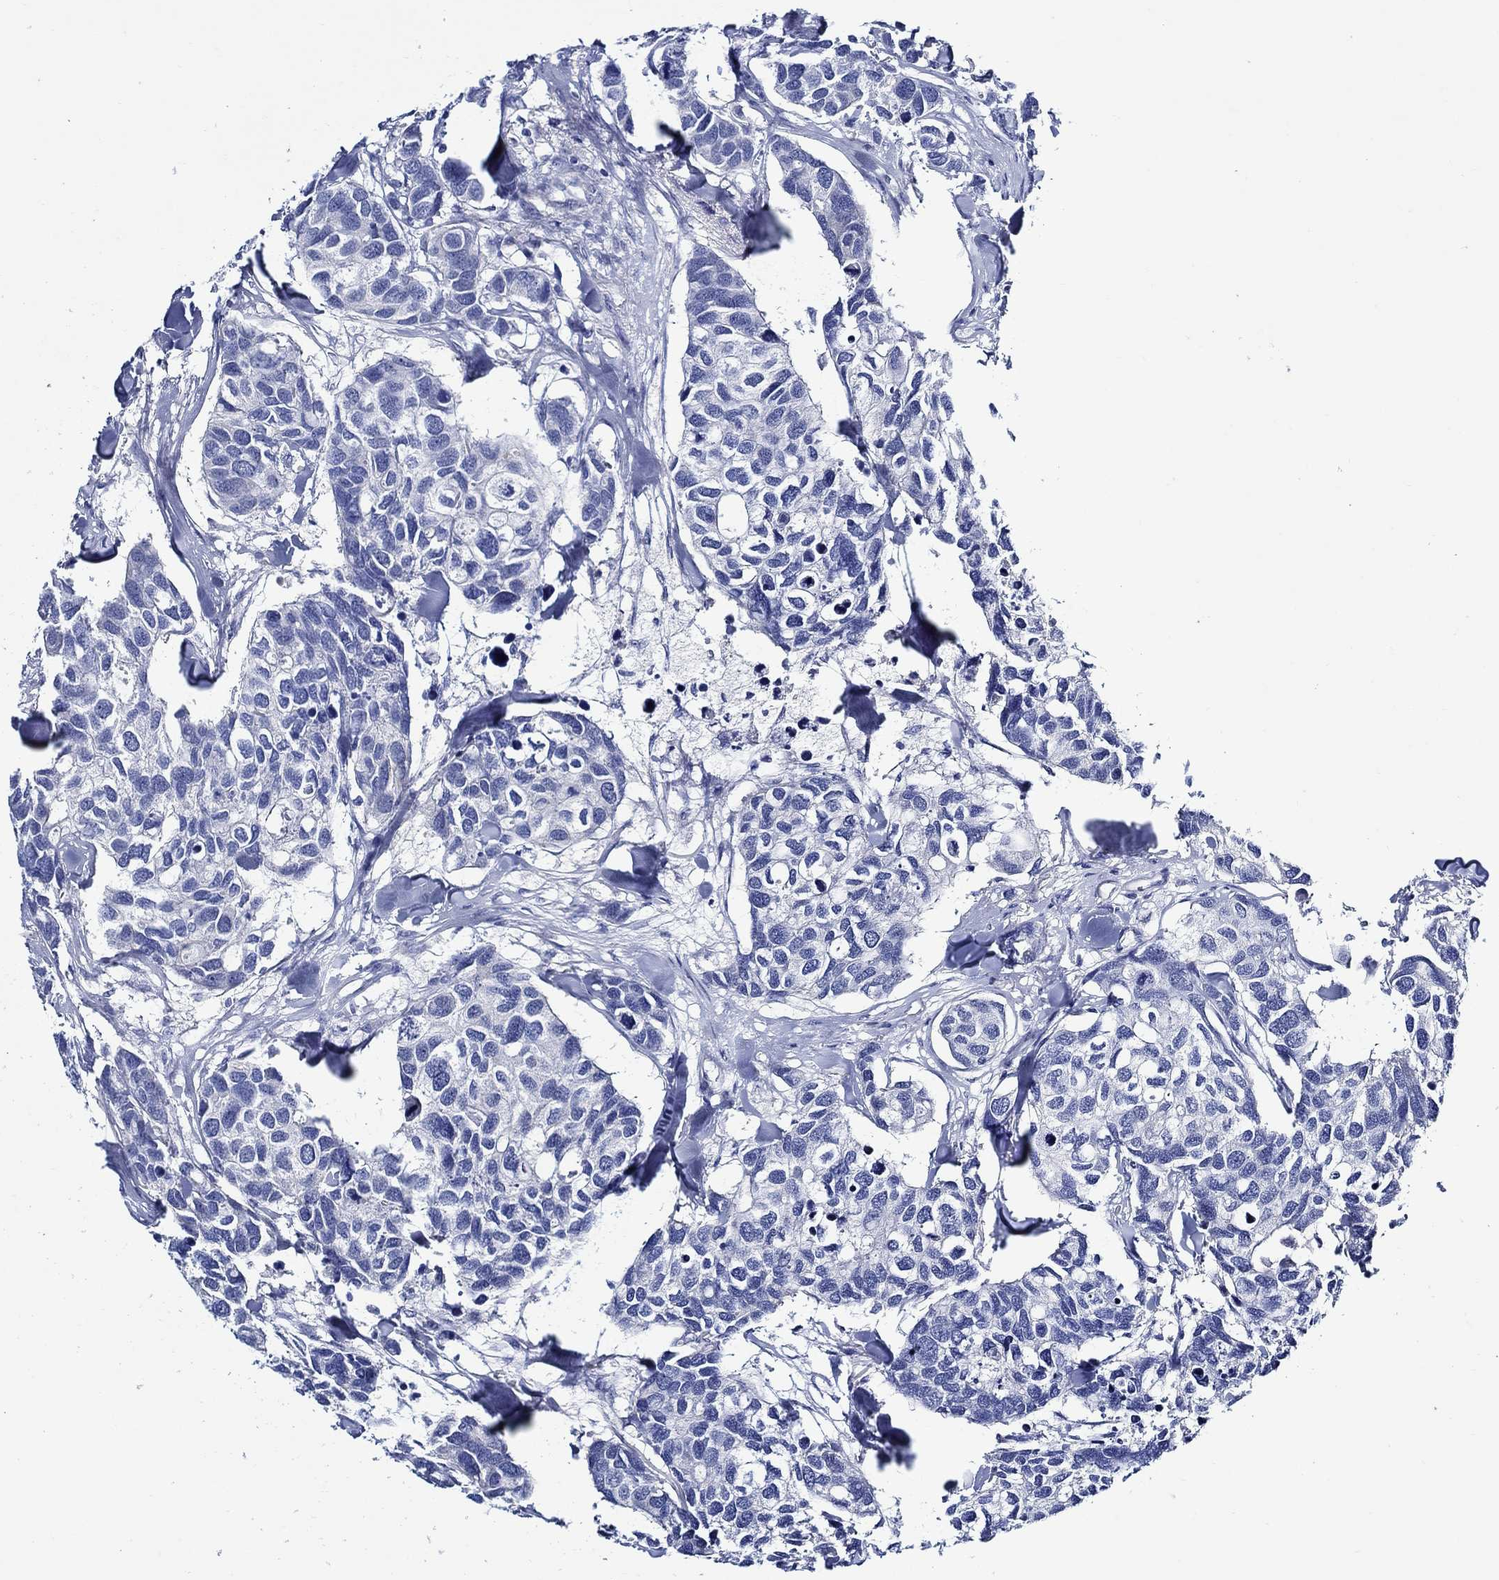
{"staining": {"intensity": "negative", "quantity": "none", "location": "none"}, "tissue": "breast cancer", "cell_type": "Tumor cells", "image_type": "cancer", "snomed": [{"axis": "morphology", "description": "Duct carcinoma"}, {"axis": "topography", "description": "Breast"}], "caption": "Histopathology image shows no significant protein positivity in tumor cells of intraductal carcinoma (breast). (Immunohistochemistry (ihc), brightfield microscopy, high magnification).", "gene": "SKOR1", "patient": {"sex": "female", "age": 83}}